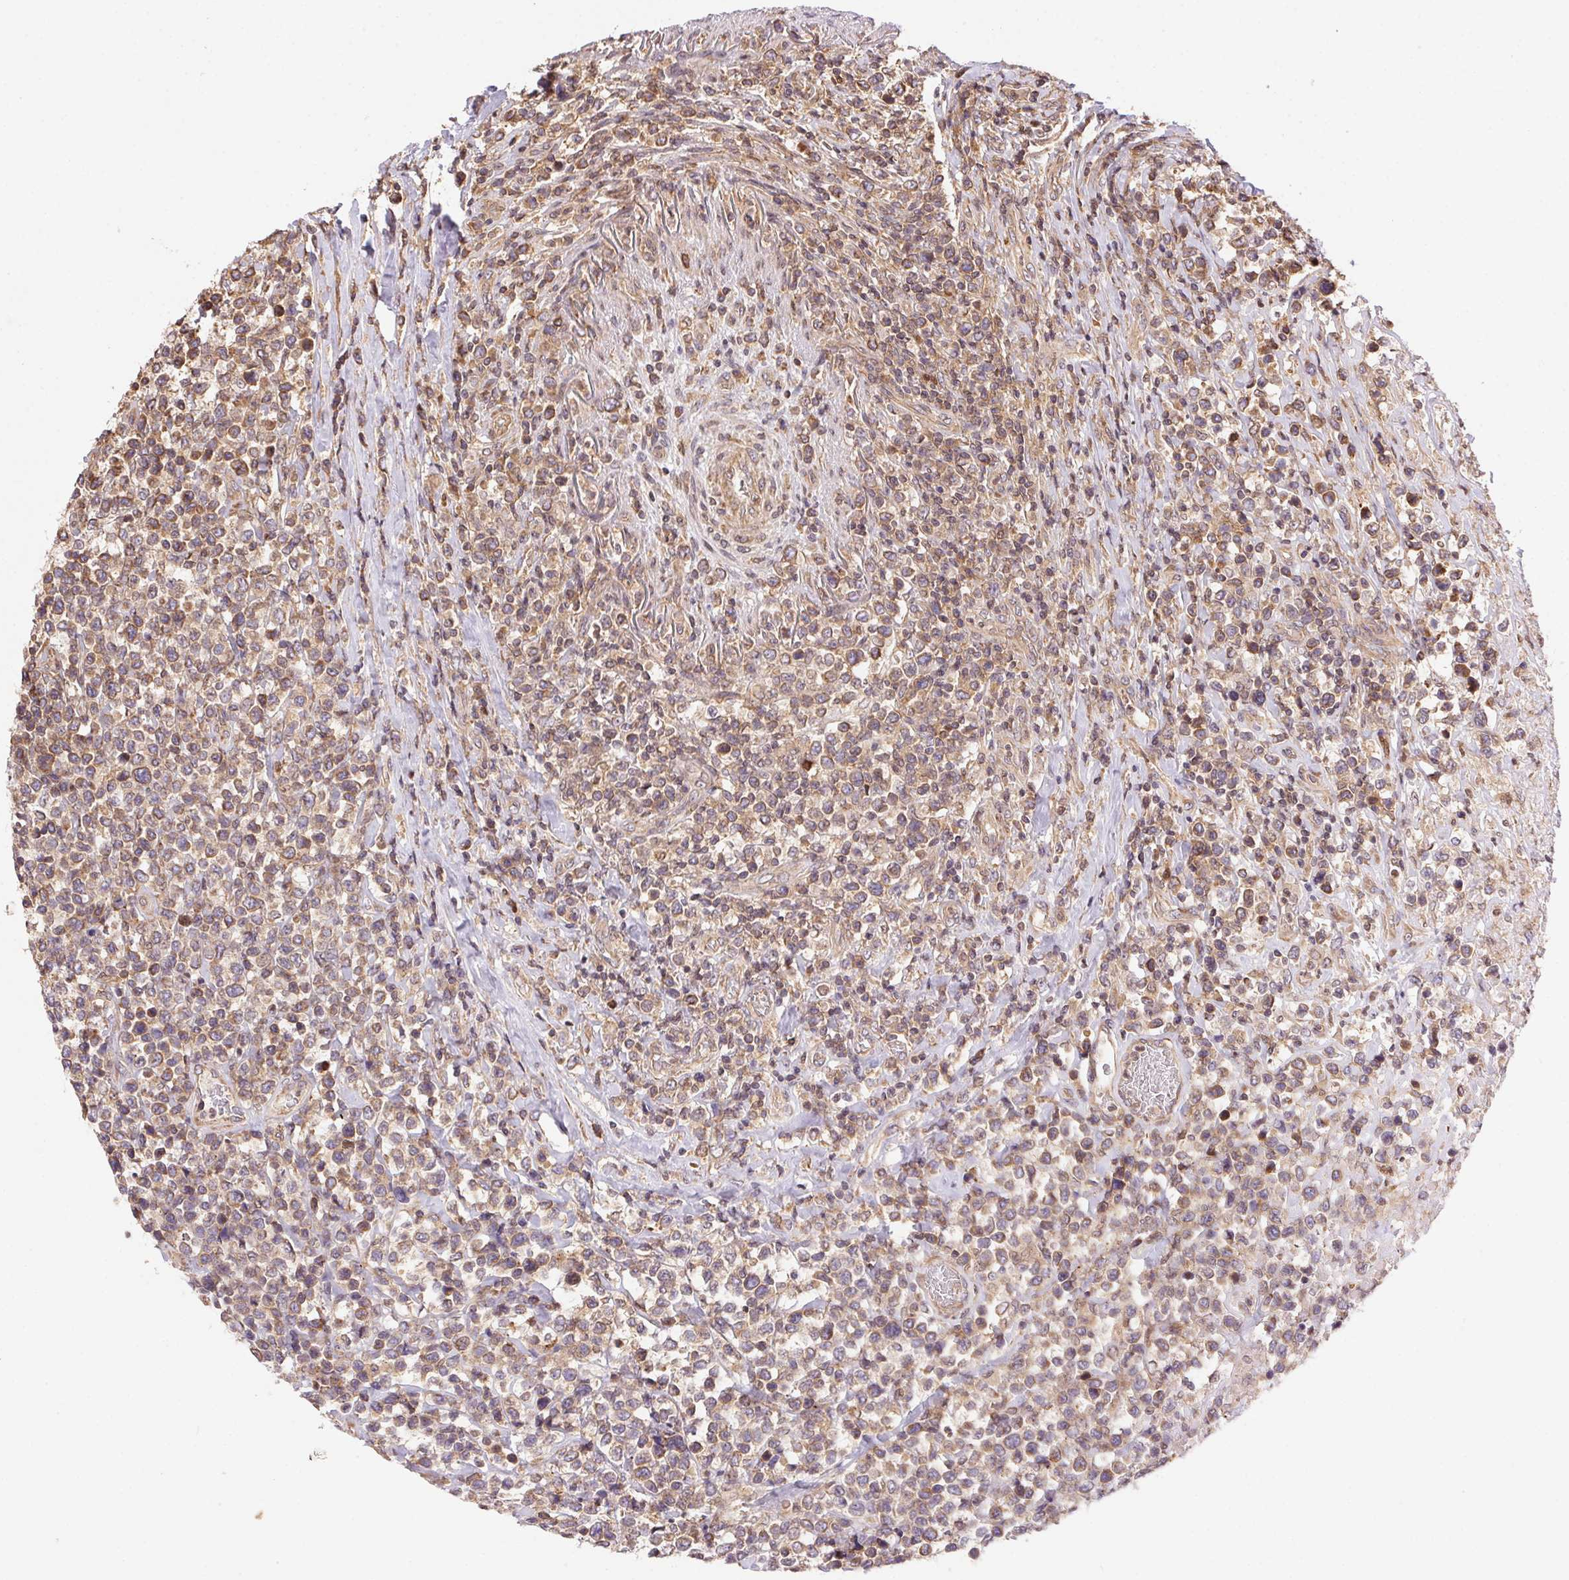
{"staining": {"intensity": "moderate", "quantity": ">75%", "location": "cytoplasmic/membranous,nuclear"}, "tissue": "lymphoma", "cell_type": "Tumor cells", "image_type": "cancer", "snomed": [{"axis": "morphology", "description": "Malignant lymphoma, non-Hodgkin's type, High grade"}, {"axis": "topography", "description": "Soft tissue"}], "caption": "High-grade malignant lymphoma, non-Hodgkin's type stained with a brown dye displays moderate cytoplasmic/membranous and nuclear positive expression in about >75% of tumor cells.", "gene": "MEX3D", "patient": {"sex": "female", "age": 56}}